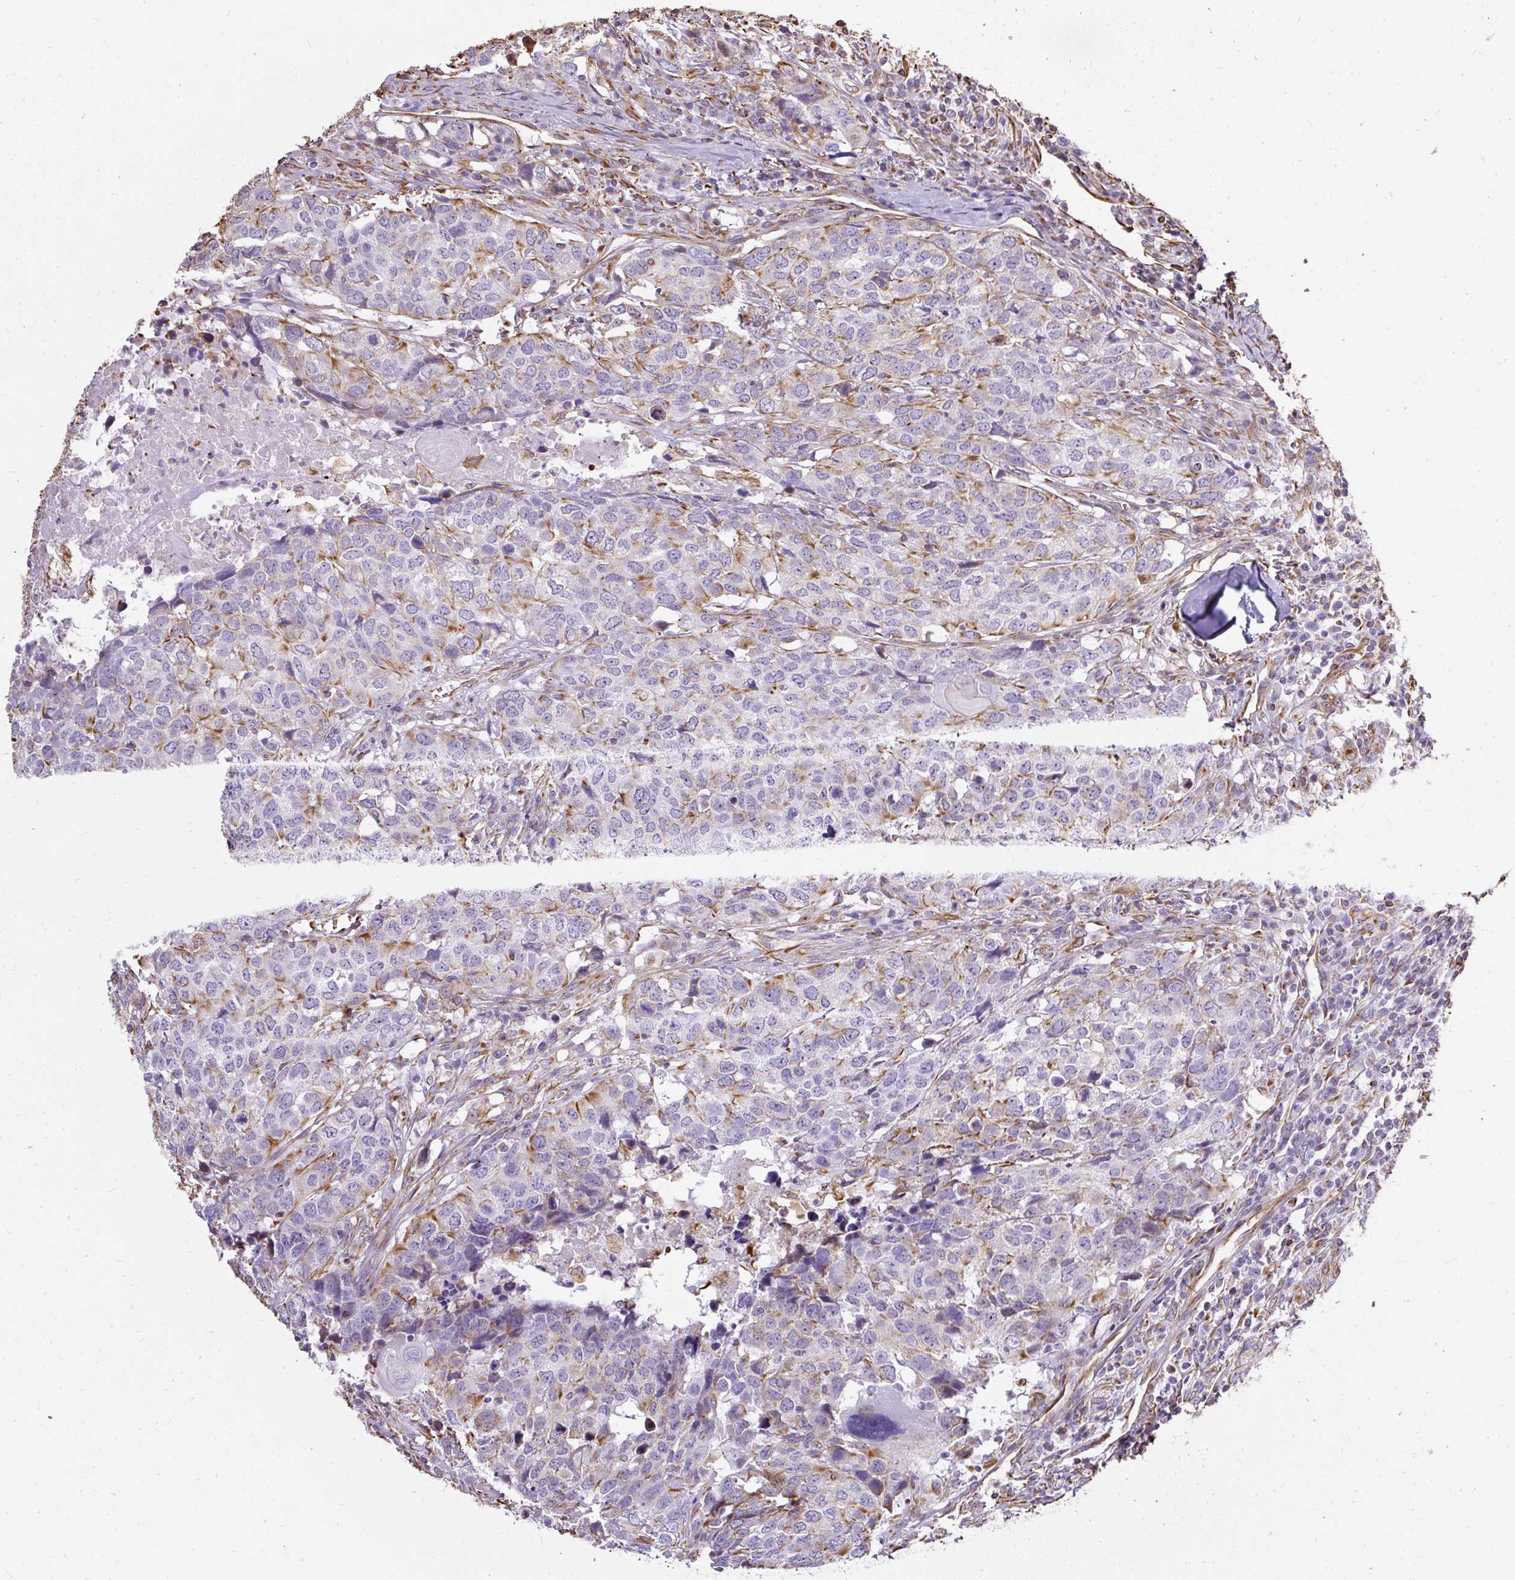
{"staining": {"intensity": "moderate", "quantity": "<25%", "location": "cytoplasmic/membranous"}, "tissue": "head and neck cancer", "cell_type": "Tumor cells", "image_type": "cancer", "snomed": [{"axis": "morphology", "description": "Normal tissue, NOS"}, {"axis": "morphology", "description": "Squamous cell carcinoma, NOS"}, {"axis": "topography", "description": "Skeletal muscle"}, {"axis": "topography", "description": "Vascular tissue"}, {"axis": "topography", "description": "Peripheral nerve tissue"}, {"axis": "topography", "description": "Head-Neck"}], "caption": "IHC photomicrograph of head and neck cancer stained for a protein (brown), which displays low levels of moderate cytoplasmic/membranous positivity in about <25% of tumor cells.", "gene": "PLS1", "patient": {"sex": "male", "age": 66}}